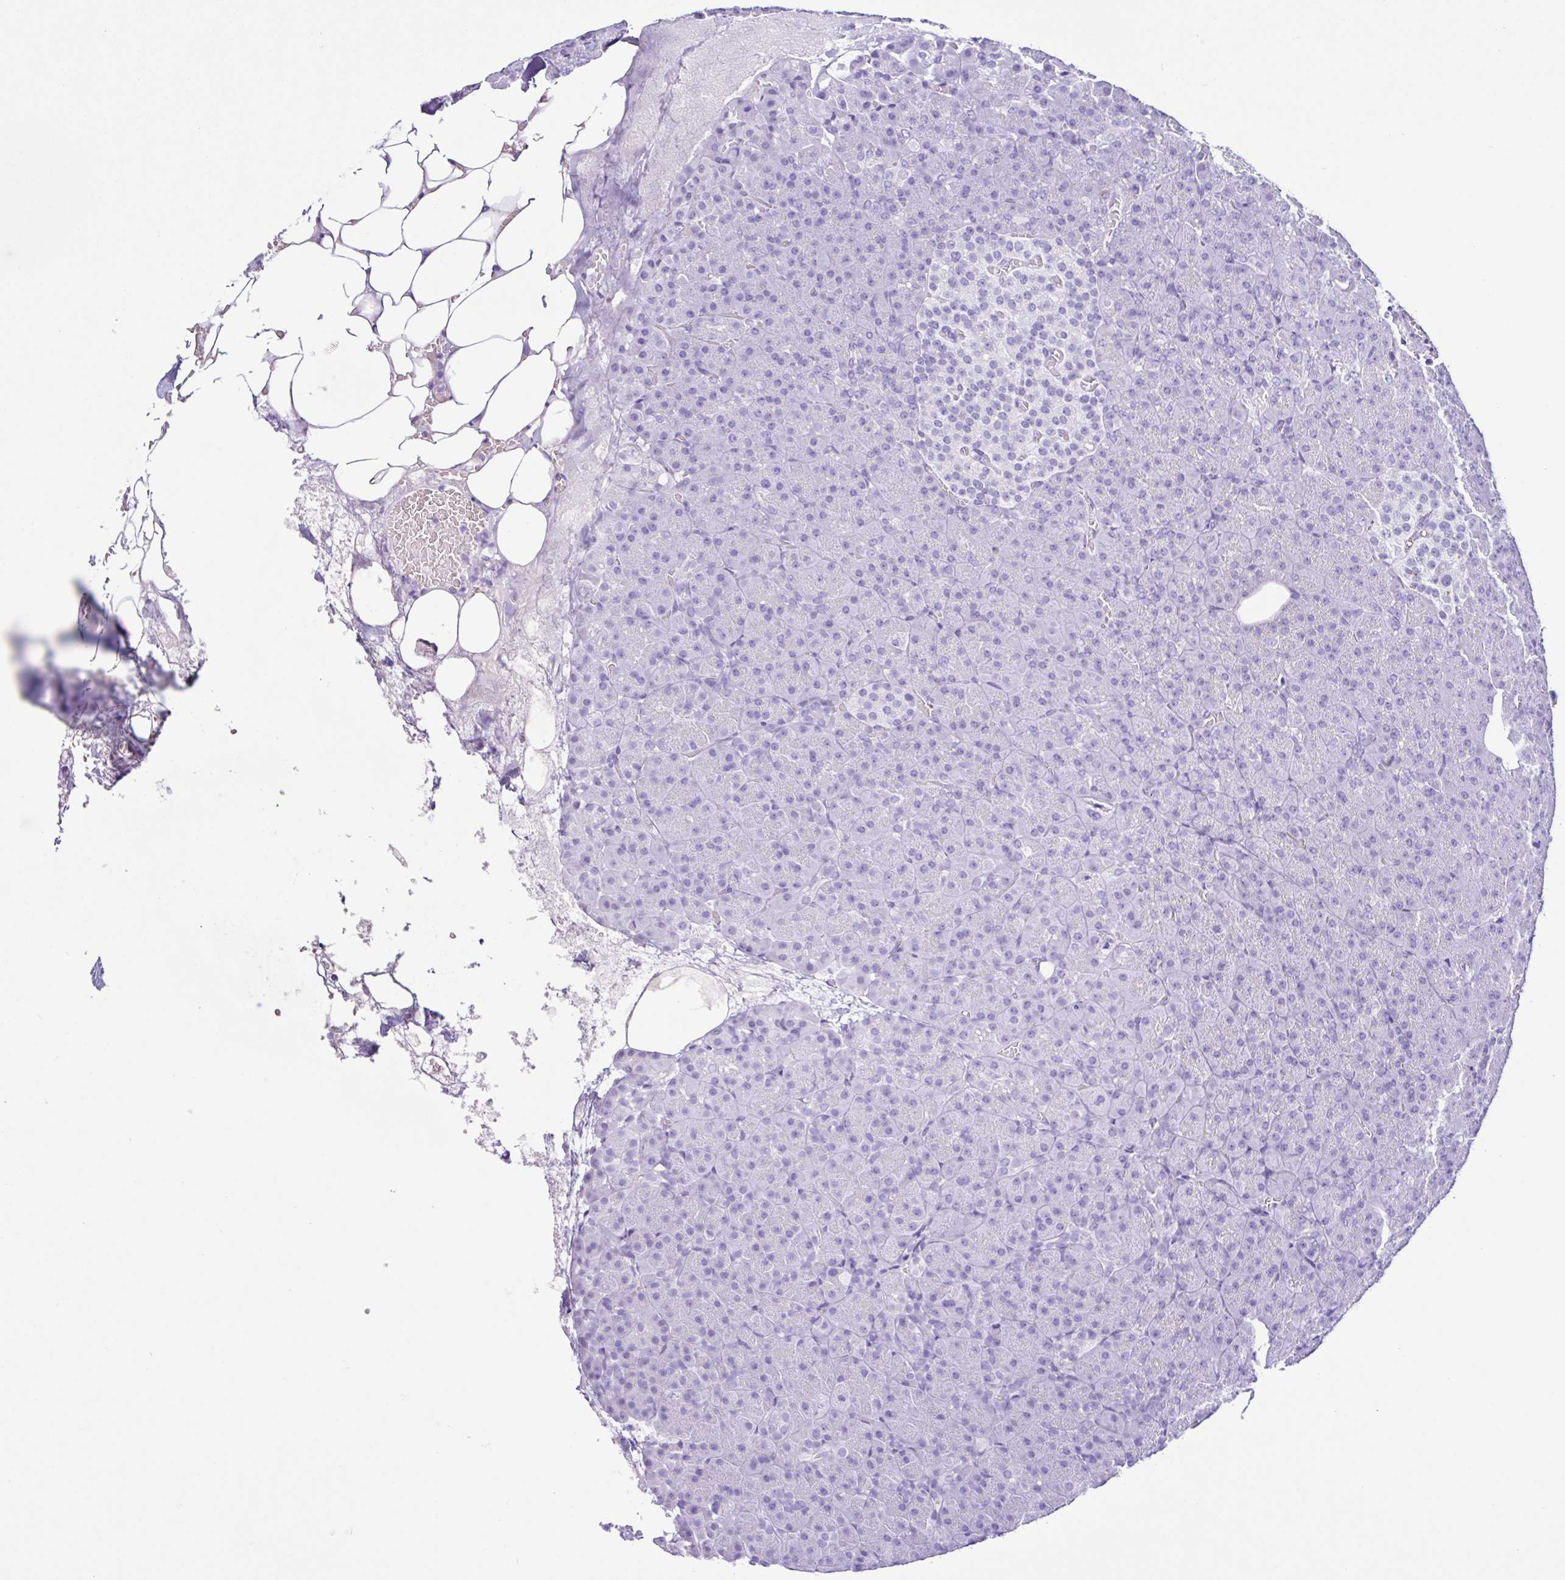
{"staining": {"intensity": "negative", "quantity": "none", "location": "none"}, "tissue": "pancreas", "cell_type": "Exocrine glandular cells", "image_type": "normal", "snomed": [{"axis": "morphology", "description": "Normal tissue, NOS"}, {"axis": "topography", "description": "Pancreas"}], "caption": "Immunohistochemical staining of unremarkable human pancreas reveals no significant staining in exocrine glandular cells. (DAB immunohistochemistry visualized using brightfield microscopy, high magnification).", "gene": "PIGF", "patient": {"sex": "female", "age": 74}}